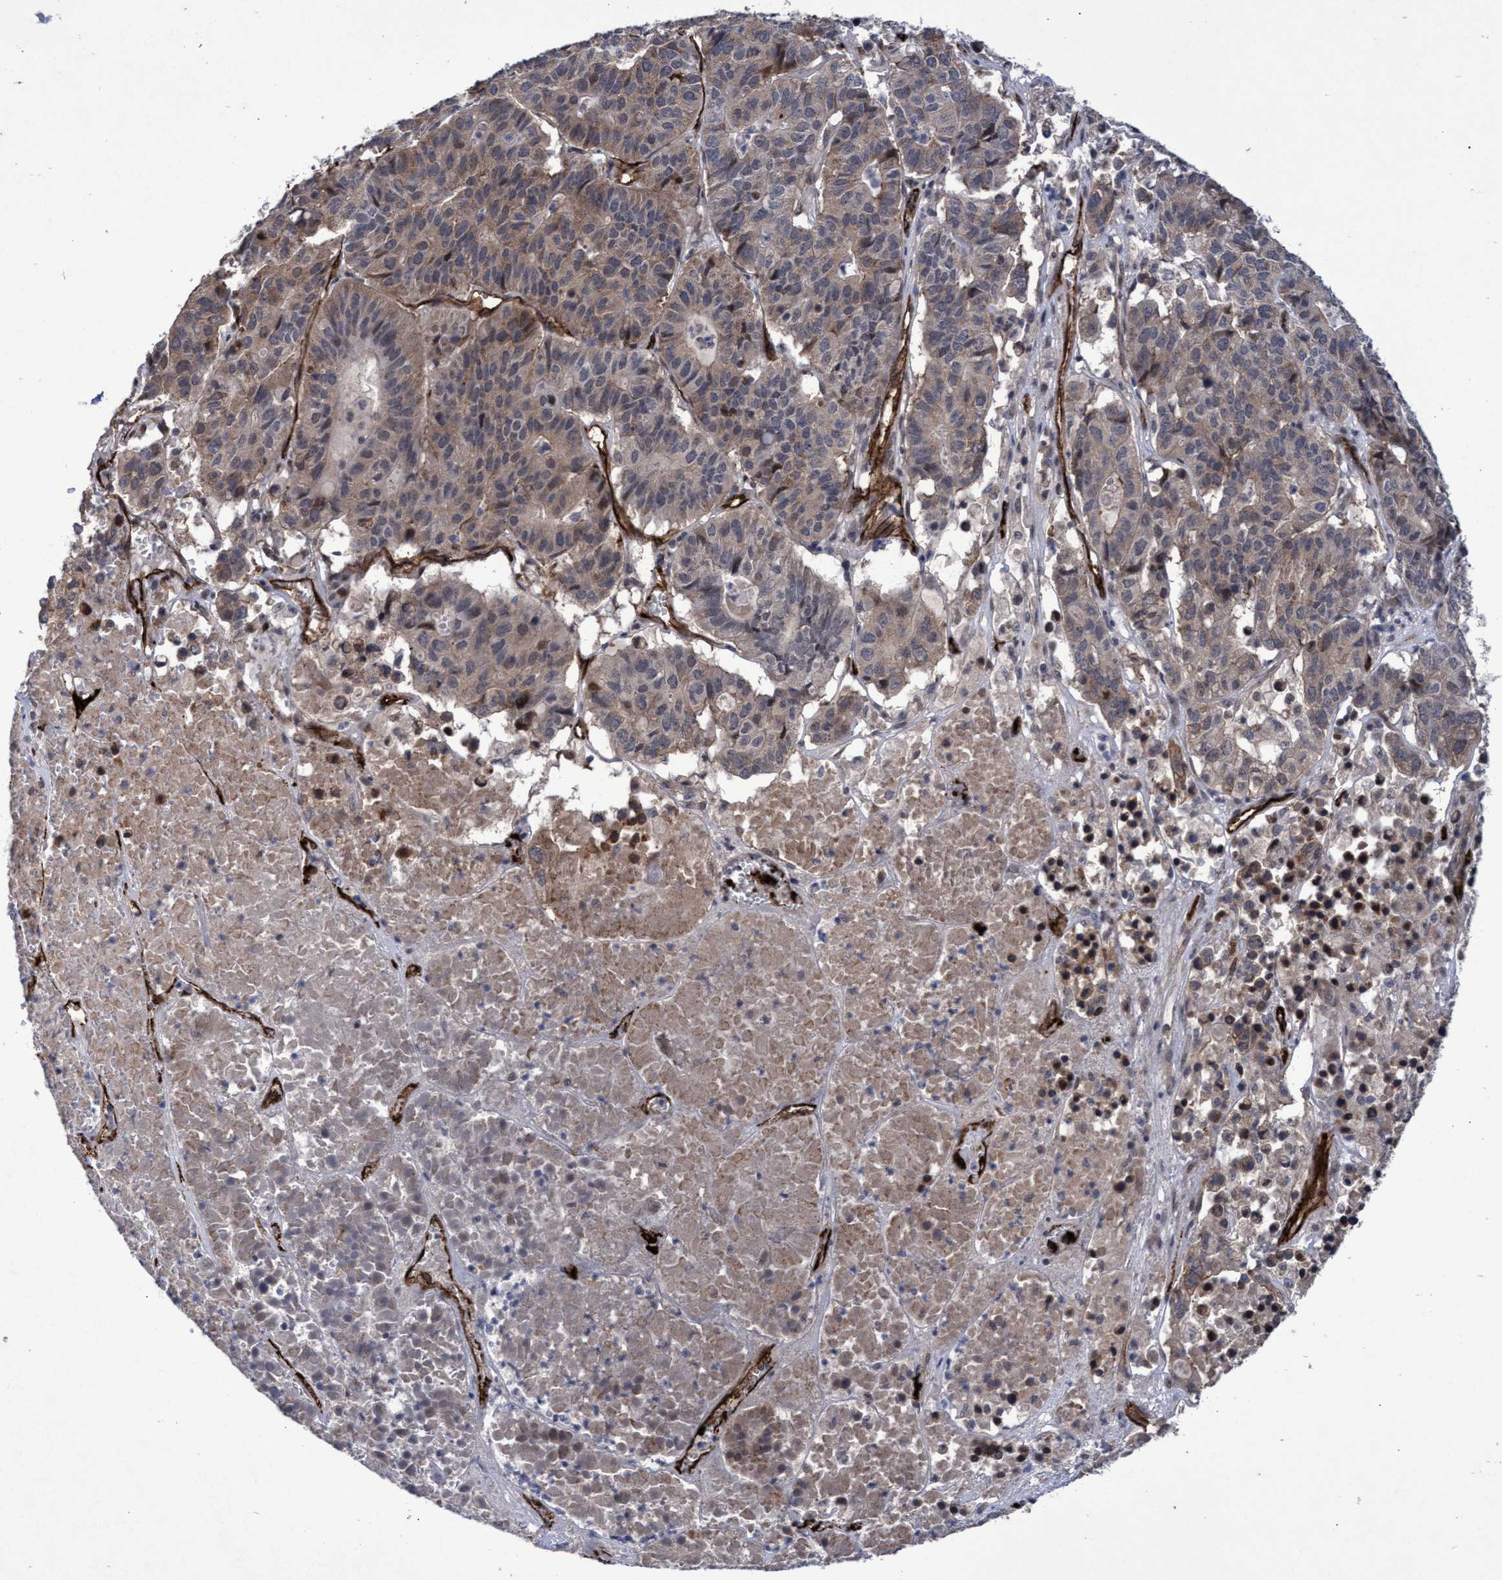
{"staining": {"intensity": "weak", "quantity": "25%-75%", "location": "cytoplasmic/membranous"}, "tissue": "pancreatic cancer", "cell_type": "Tumor cells", "image_type": "cancer", "snomed": [{"axis": "morphology", "description": "Adenocarcinoma, NOS"}, {"axis": "topography", "description": "Pancreas"}], "caption": "The immunohistochemical stain labels weak cytoplasmic/membranous staining in tumor cells of adenocarcinoma (pancreatic) tissue.", "gene": "ZNF750", "patient": {"sex": "male", "age": 50}}